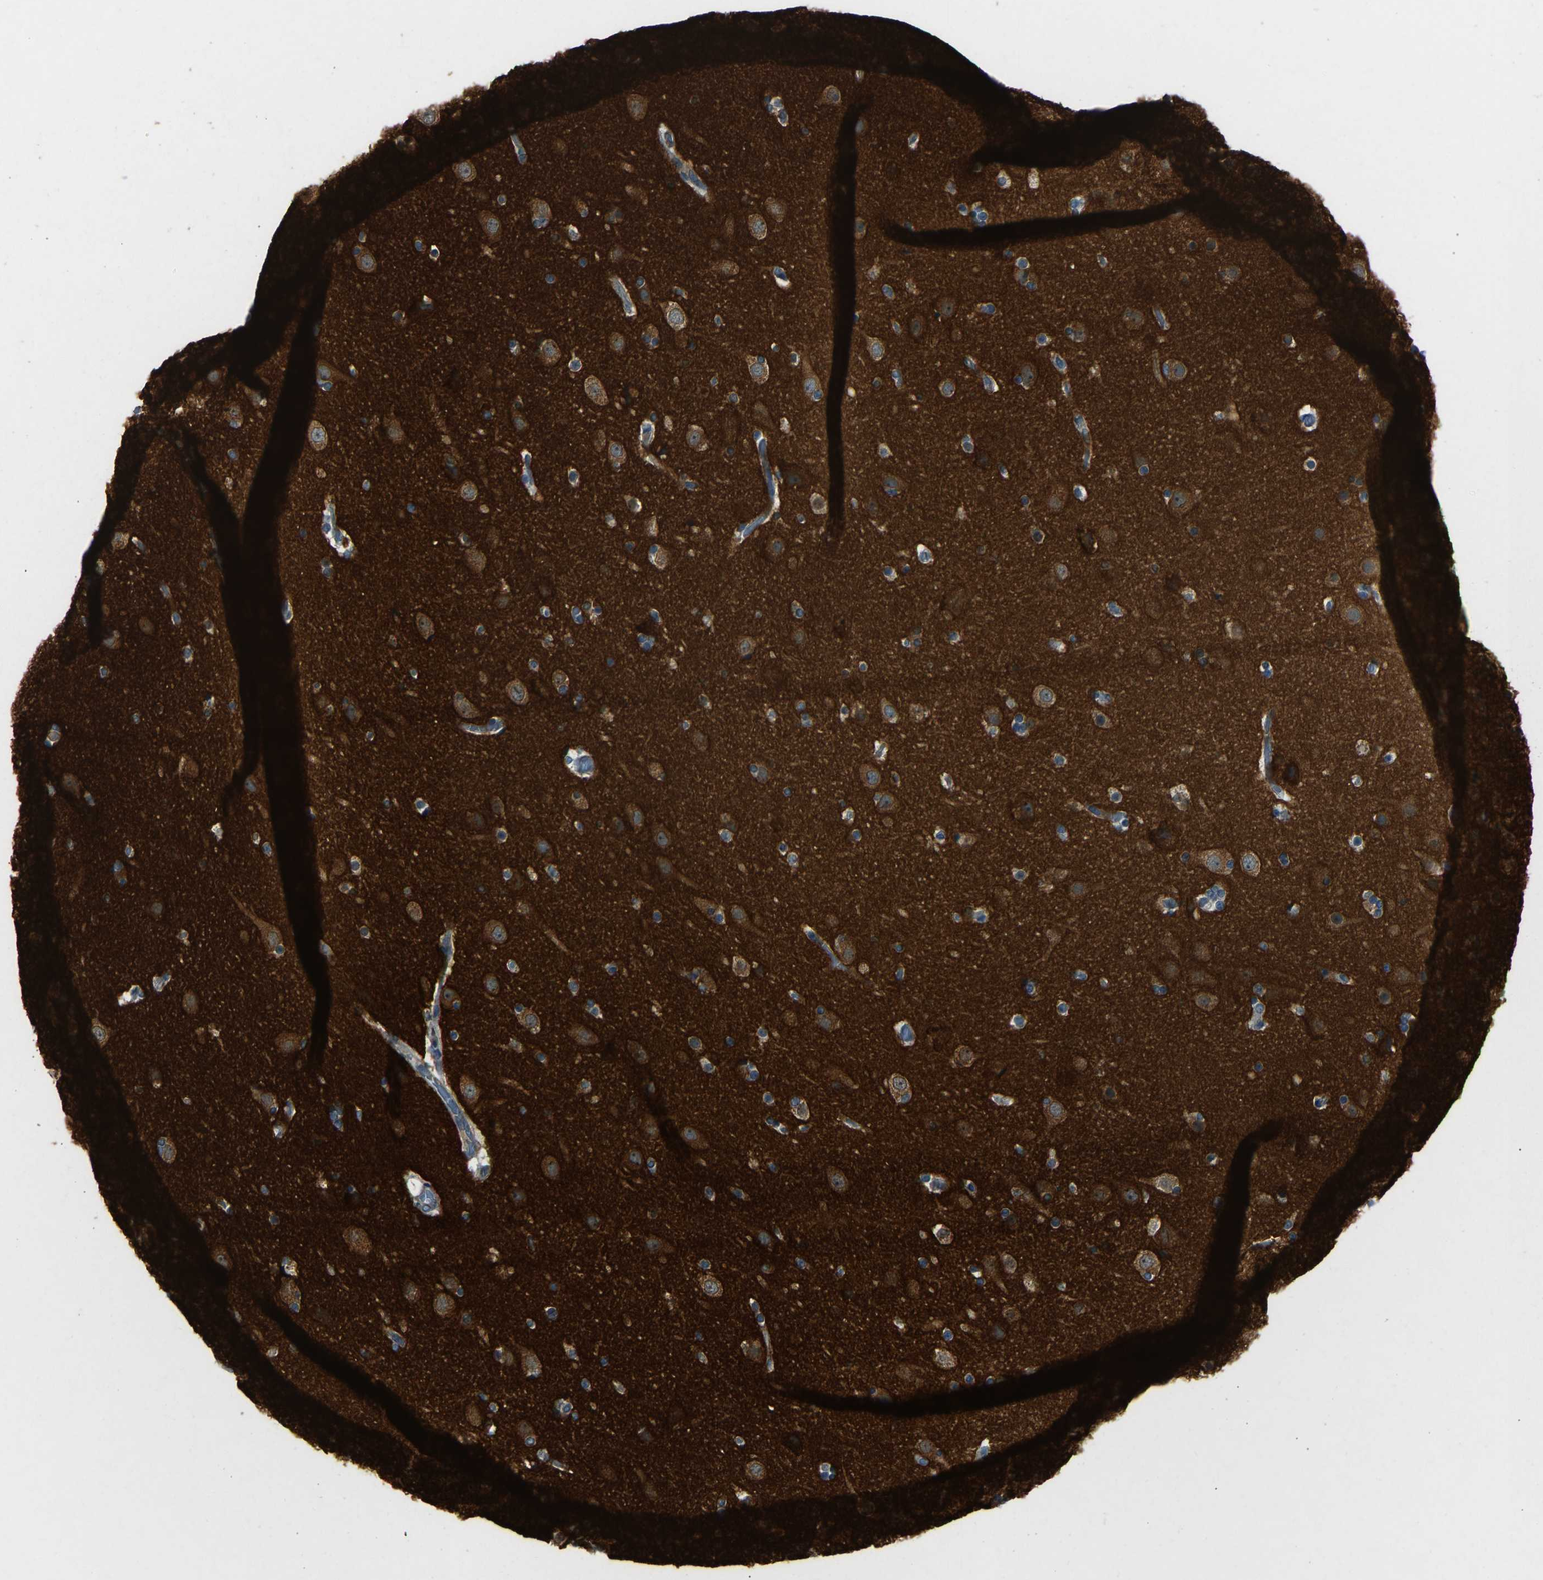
{"staining": {"intensity": "moderate", "quantity": ">75%", "location": "cytoplasmic/membranous"}, "tissue": "cerebral cortex", "cell_type": "Endothelial cells", "image_type": "normal", "snomed": [{"axis": "morphology", "description": "Normal tissue, NOS"}, {"axis": "topography", "description": "Cerebral cortex"}], "caption": "Immunohistochemistry staining of normal cerebral cortex, which shows medium levels of moderate cytoplasmic/membranous positivity in about >75% of endothelial cells indicating moderate cytoplasmic/membranous protein expression. The staining was performed using DAB (3,3'-diaminobenzidine) (brown) for protein detection and nuclei were counterstained in hematoxylin (blue).", "gene": "STAU2", "patient": {"sex": "male", "age": 57}}